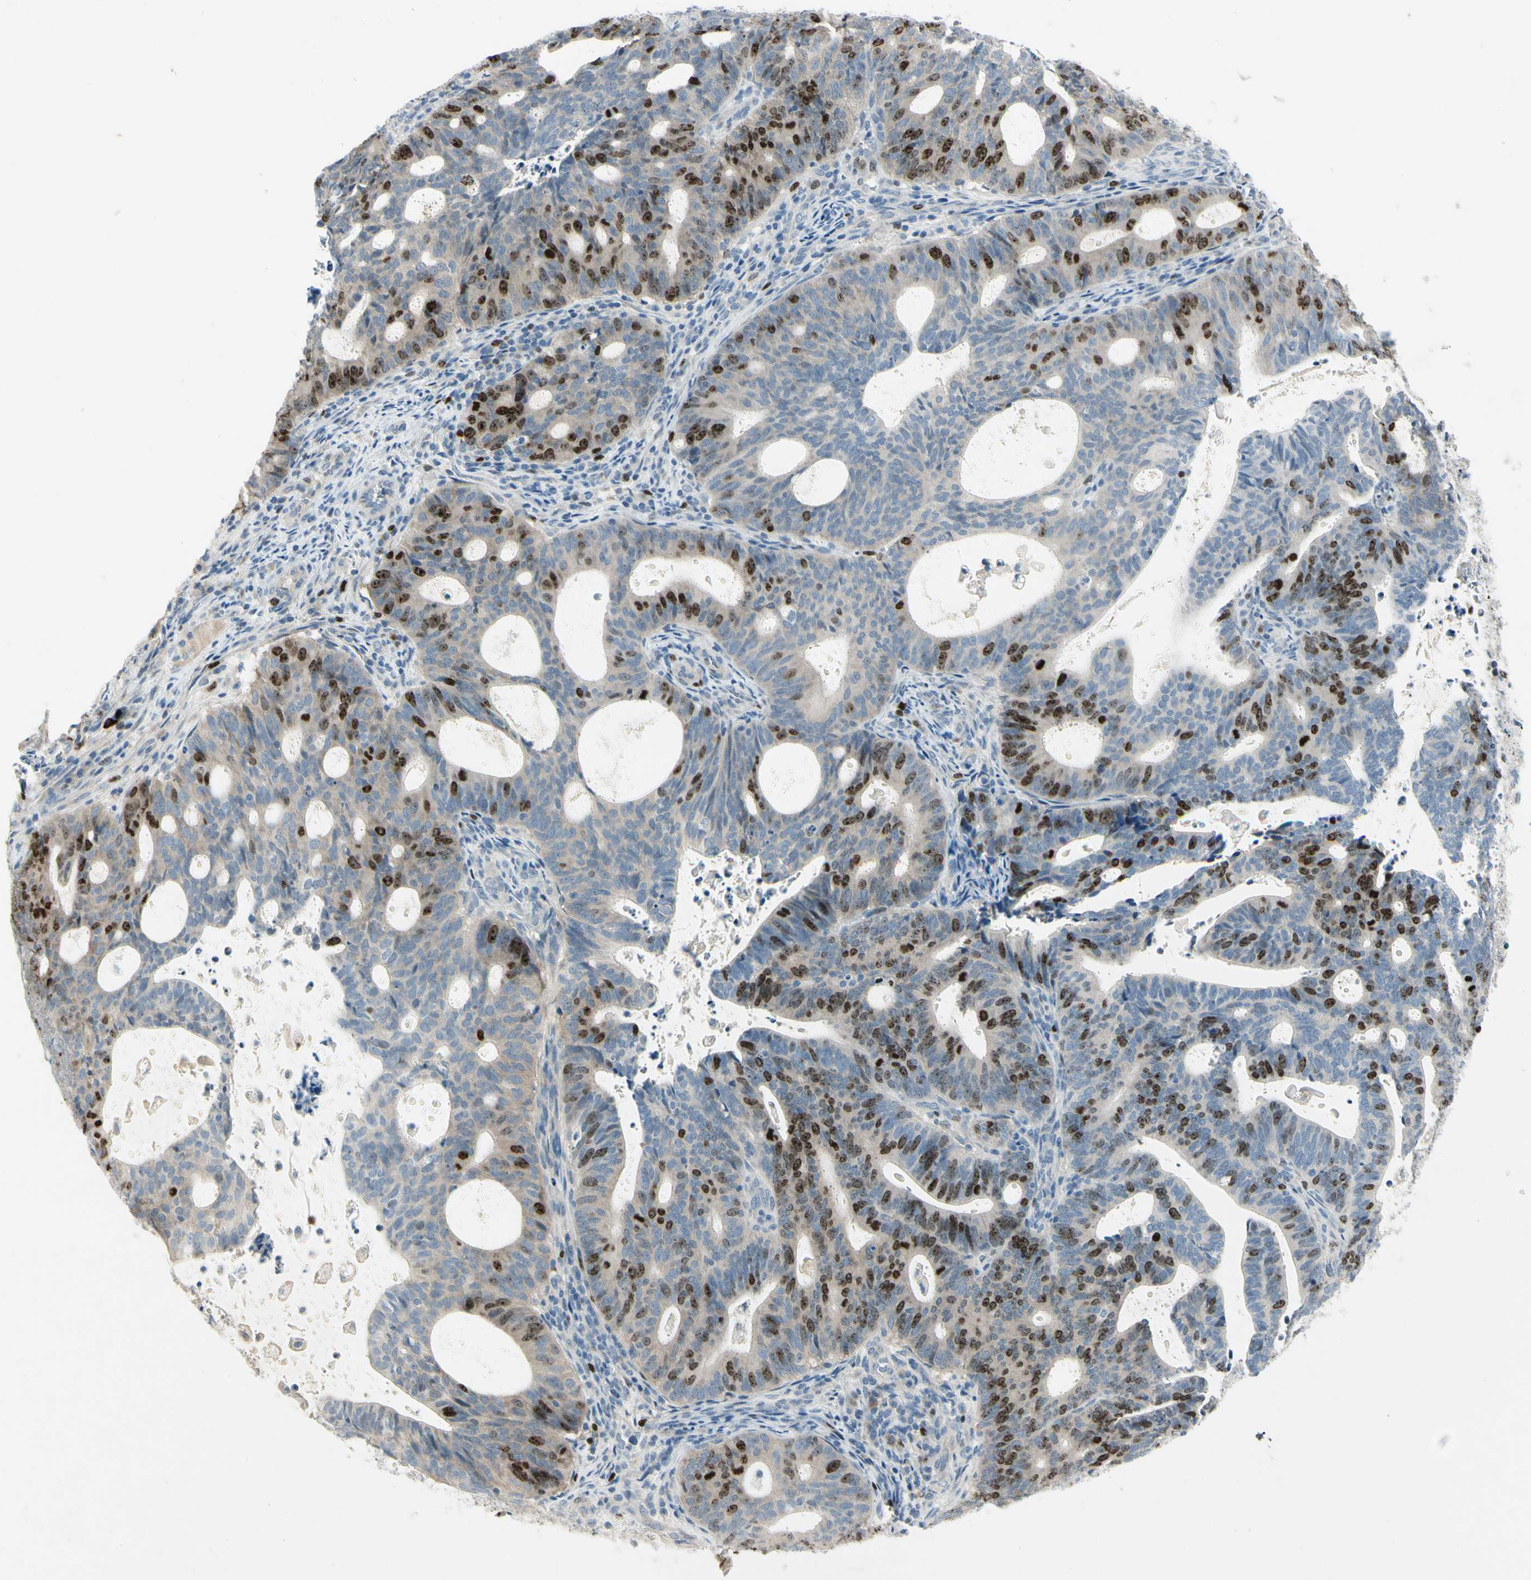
{"staining": {"intensity": "strong", "quantity": "<25%", "location": "nuclear"}, "tissue": "endometrial cancer", "cell_type": "Tumor cells", "image_type": "cancer", "snomed": [{"axis": "morphology", "description": "Adenocarcinoma, NOS"}, {"axis": "topography", "description": "Uterus"}], "caption": "A histopathology image showing strong nuclear positivity in about <25% of tumor cells in endometrial adenocarcinoma, as visualized by brown immunohistochemical staining.", "gene": "PITX1", "patient": {"sex": "female", "age": 83}}